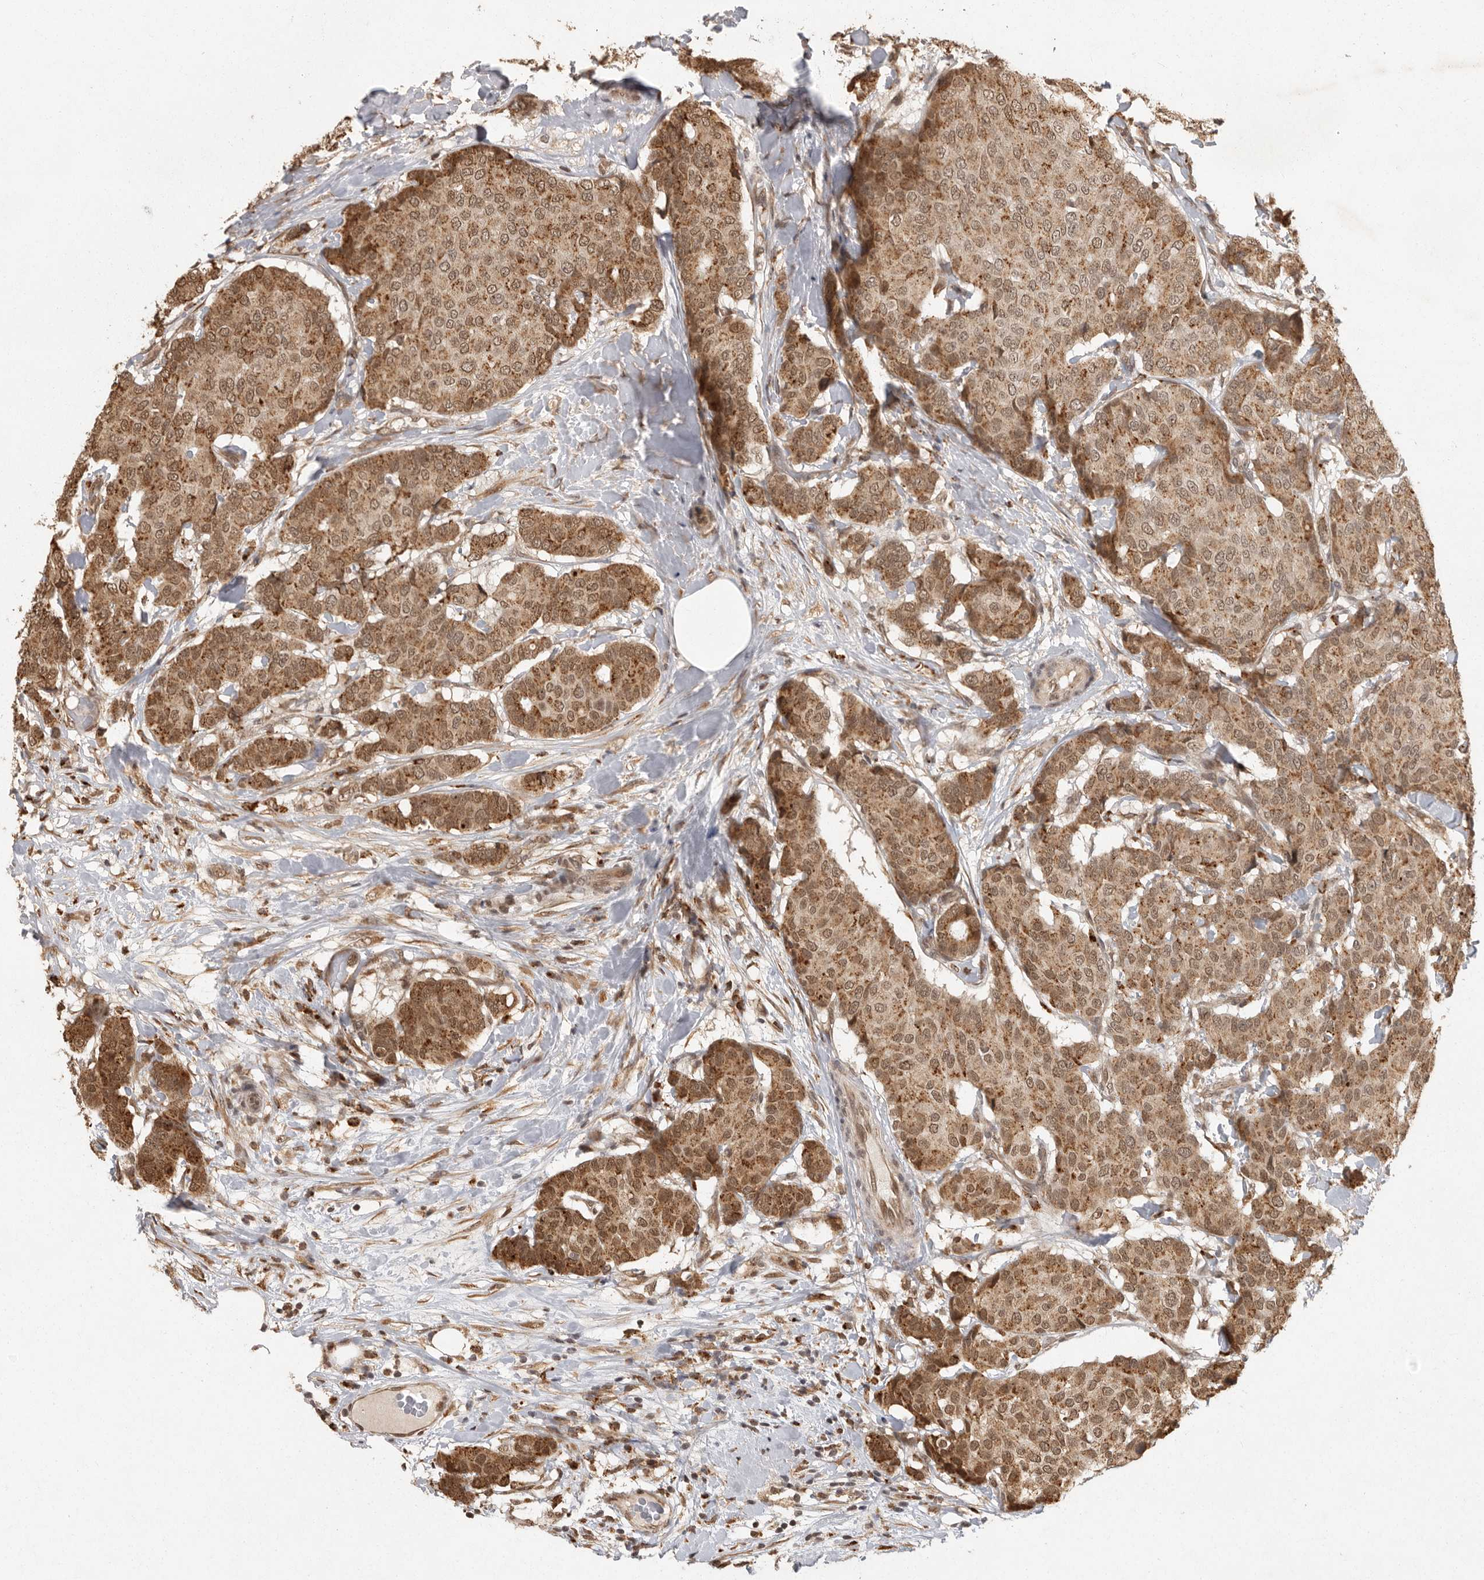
{"staining": {"intensity": "moderate", "quantity": ">75%", "location": "cytoplasmic/membranous,nuclear"}, "tissue": "breast cancer", "cell_type": "Tumor cells", "image_type": "cancer", "snomed": [{"axis": "morphology", "description": "Duct carcinoma"}, {"axis": "topography", "description": "Breast"}], "caption": "This histopathology image displays breast intraductal carcinoma stained with IHC to label a protein in brown. The cytoplasmic/membranous and nuclear of tumor cells show moderate positivity for the protein. Nuclei are counter-stained blue.", "gene": "ZNF83", "patient": {"sex": "female", "age": 75}}